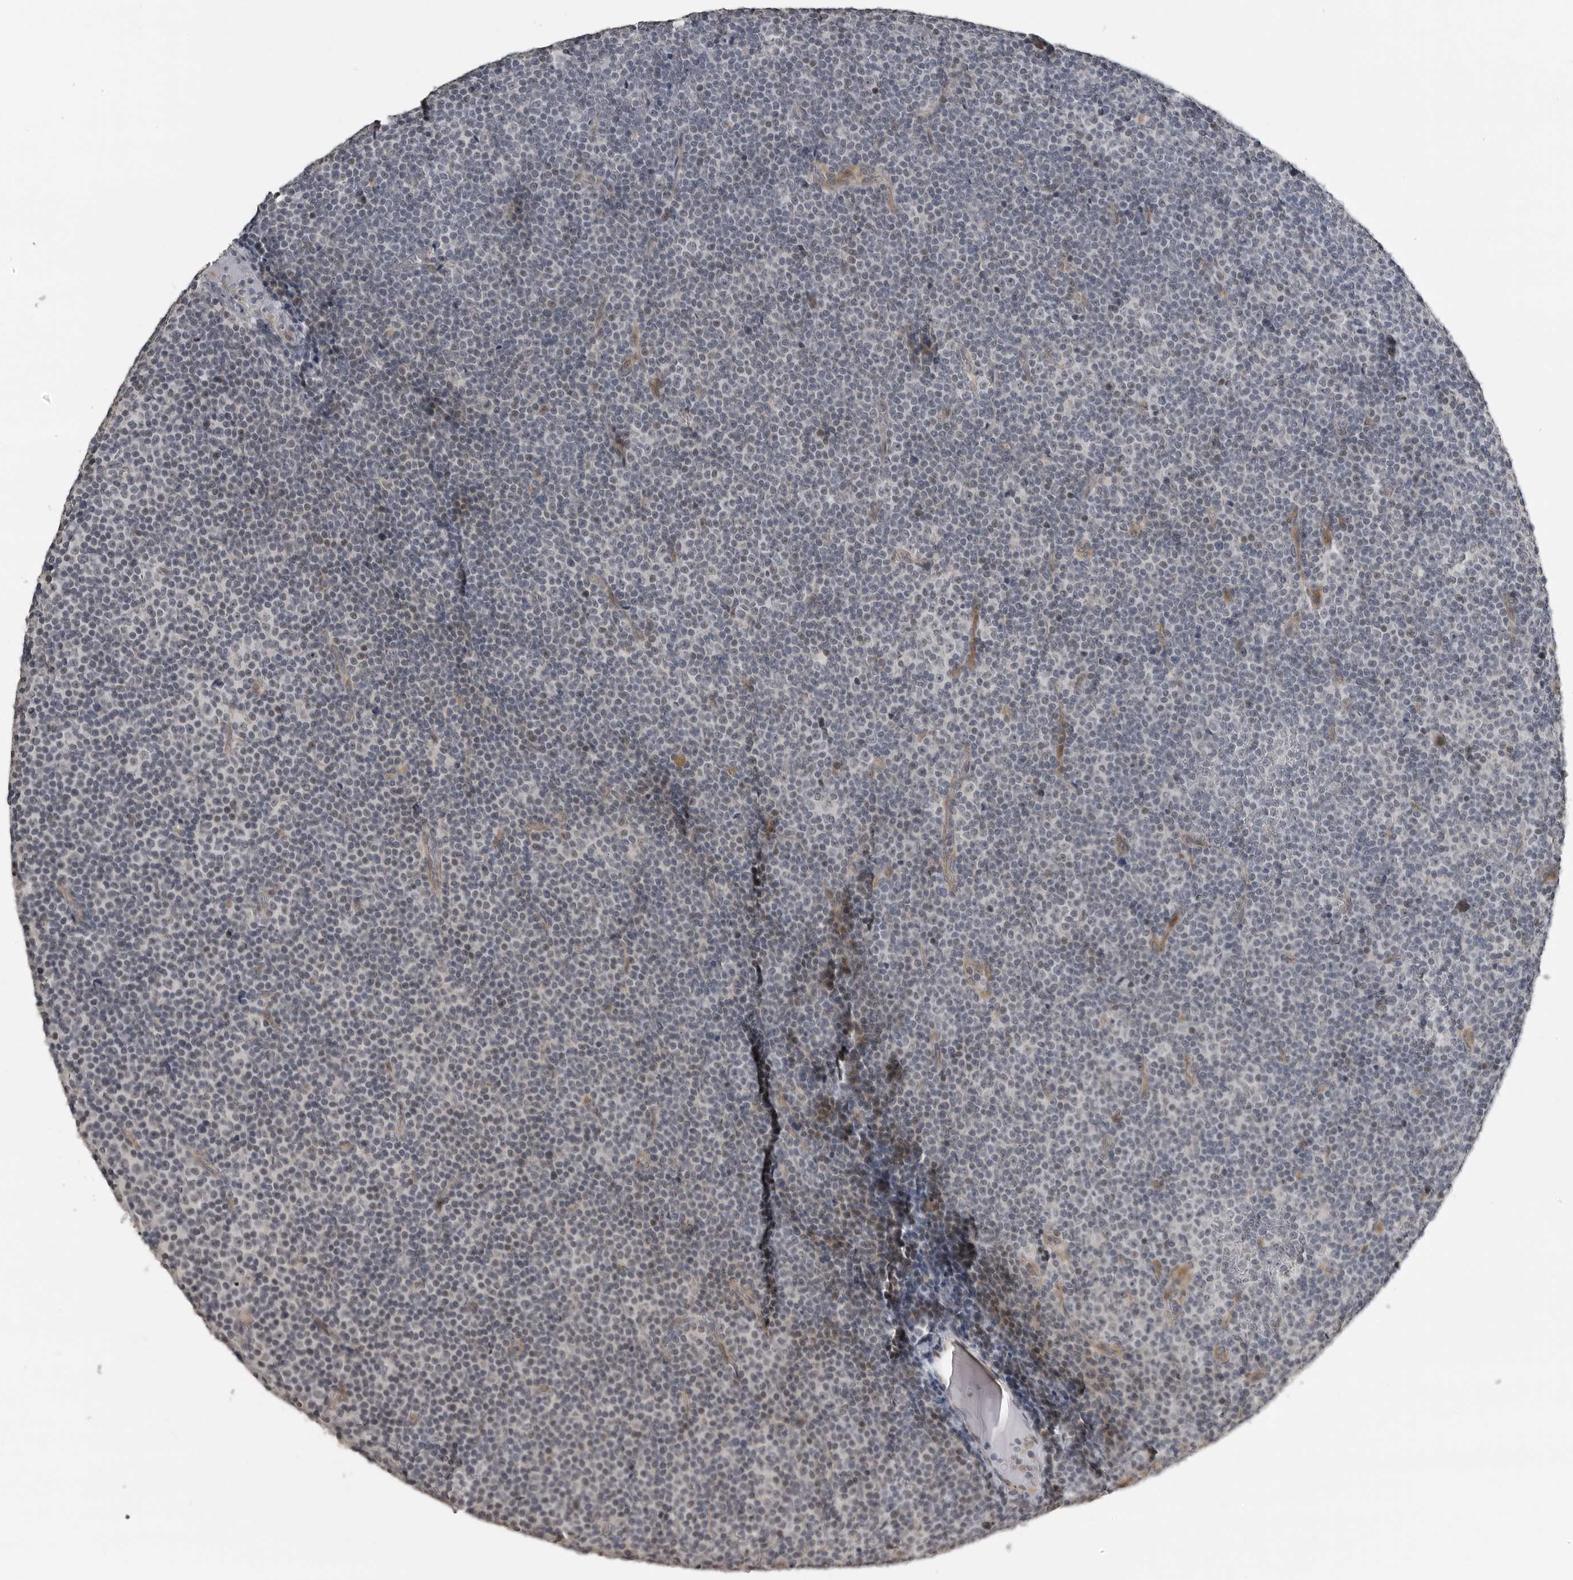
{"staining": {"intensity": "negative", "quantity": "none", "location": "none"}, "tissue": "lymphoma", "cell_type": "Tumor cells", "image_type": "cancer", "snomed": [{"axis": "morphology", "description": "Malignant lymphoma, non-Hodgkin's type, Low grade"}, {"axis": "topography", "description": "Lymph node"}], "caption": "Tumor cells are negative for brown protein staining in malignant lymphoma, non-Hodgkin's type (low-grade).", "gene": "PRRX2", "patient": {"sex": "female", "age": 67}}